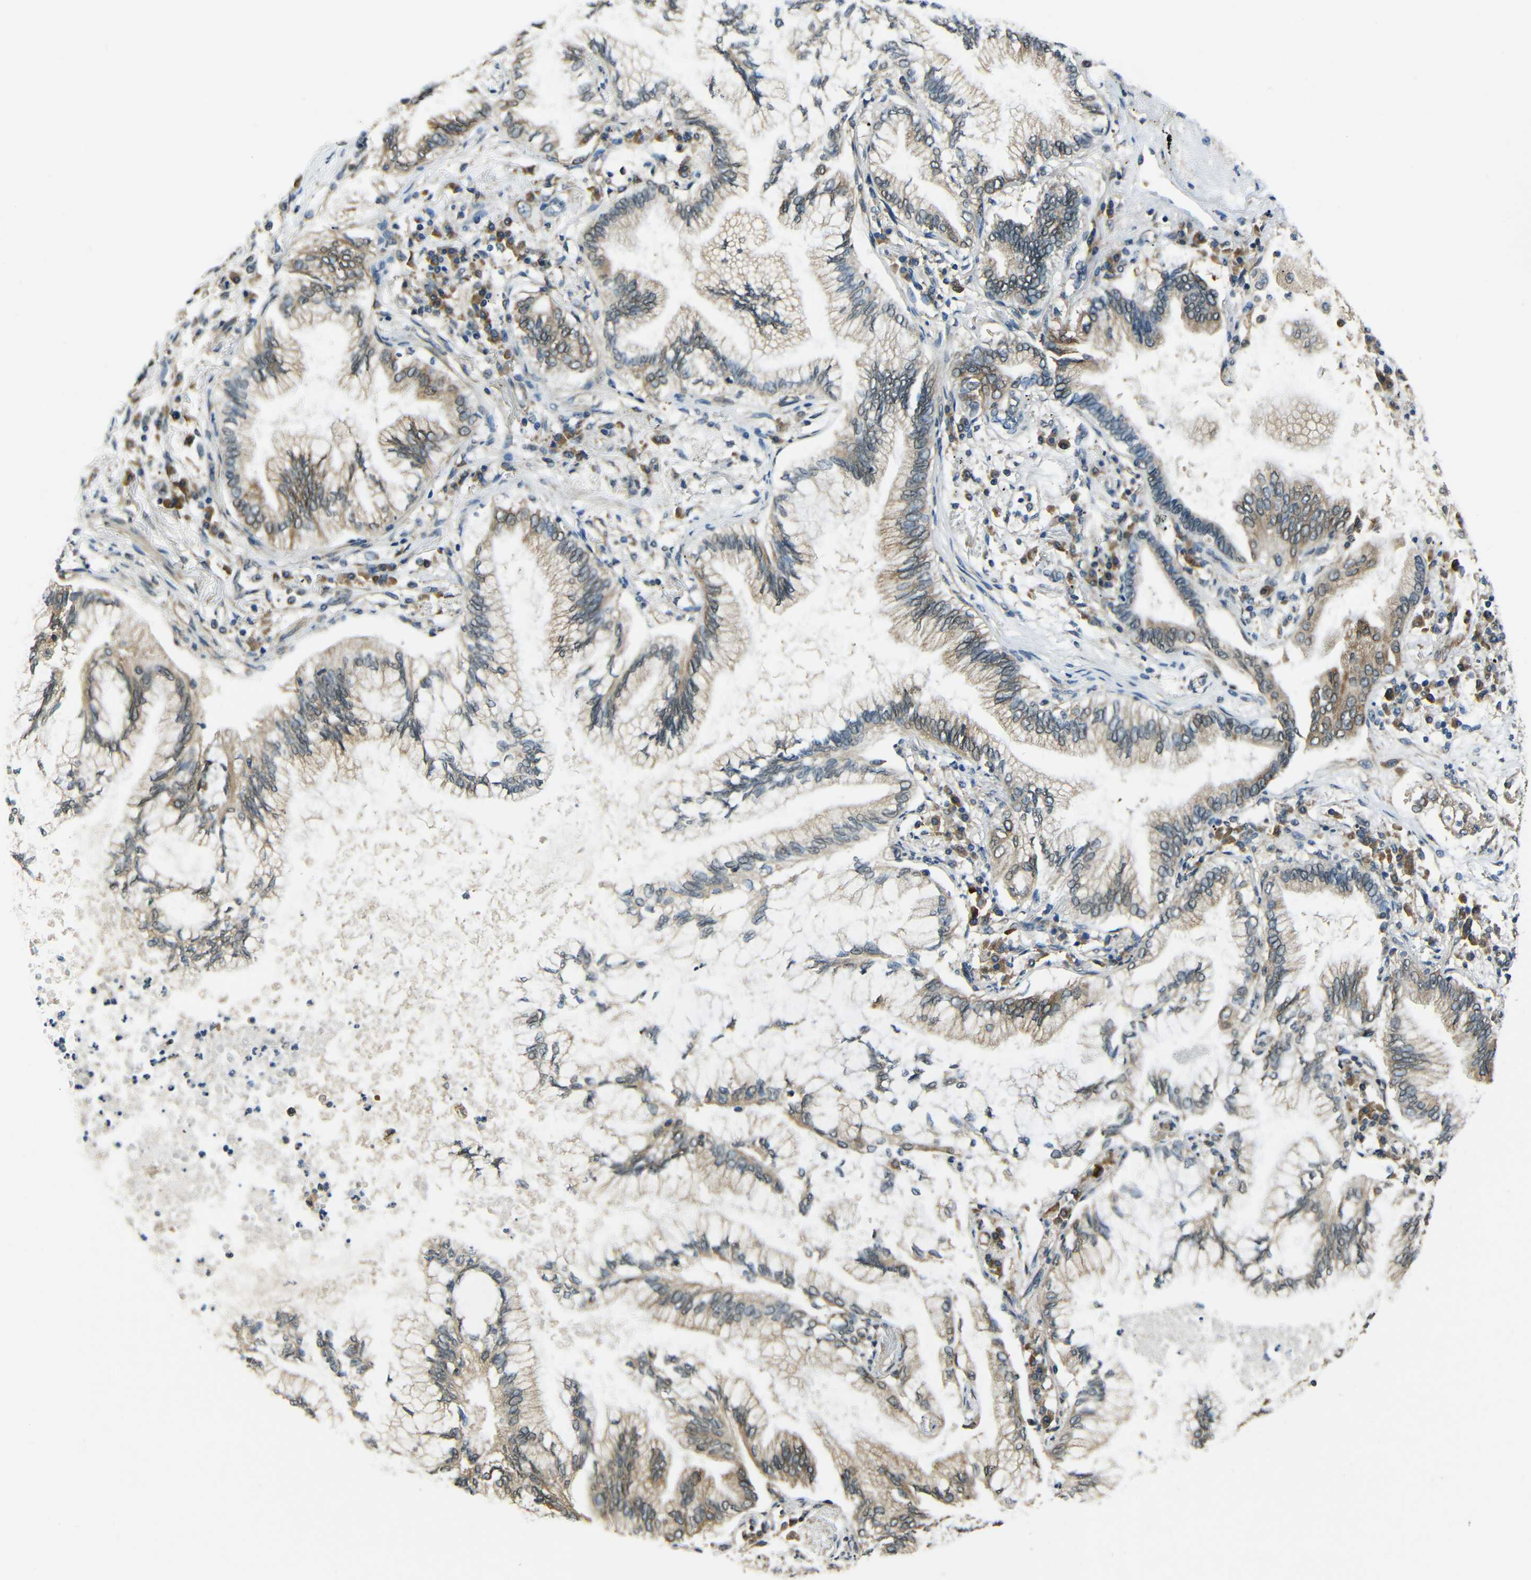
{"staining": {"intensity": "moderate", "quantity": "25%-75%", "location": "cytoplasmic/membranous"}, "tissue": "lung cancer", "cell_type": "Tumor cells", "image_type": "cancer", "snomed": [{"axis": "morphology", "description": "Normal tissue, NOS"}, {"axis": "morphology", "description": "Adenocarcinoma, NOS"}, {"axis": "topography", "description": "Bronchus"}, {"axis": "topography", "description": "Lung"}], "caption": "DAB (3,3'-diaminobenzidine) immunohistochemical staining of human lung cancer (adenocarcinoma) reveals moderate cytoplasmic/membranous protein expression in about 25%-75% of tumor cells.", "gene": "VAPB", "patient": {"sex": "female", "age": 70}}